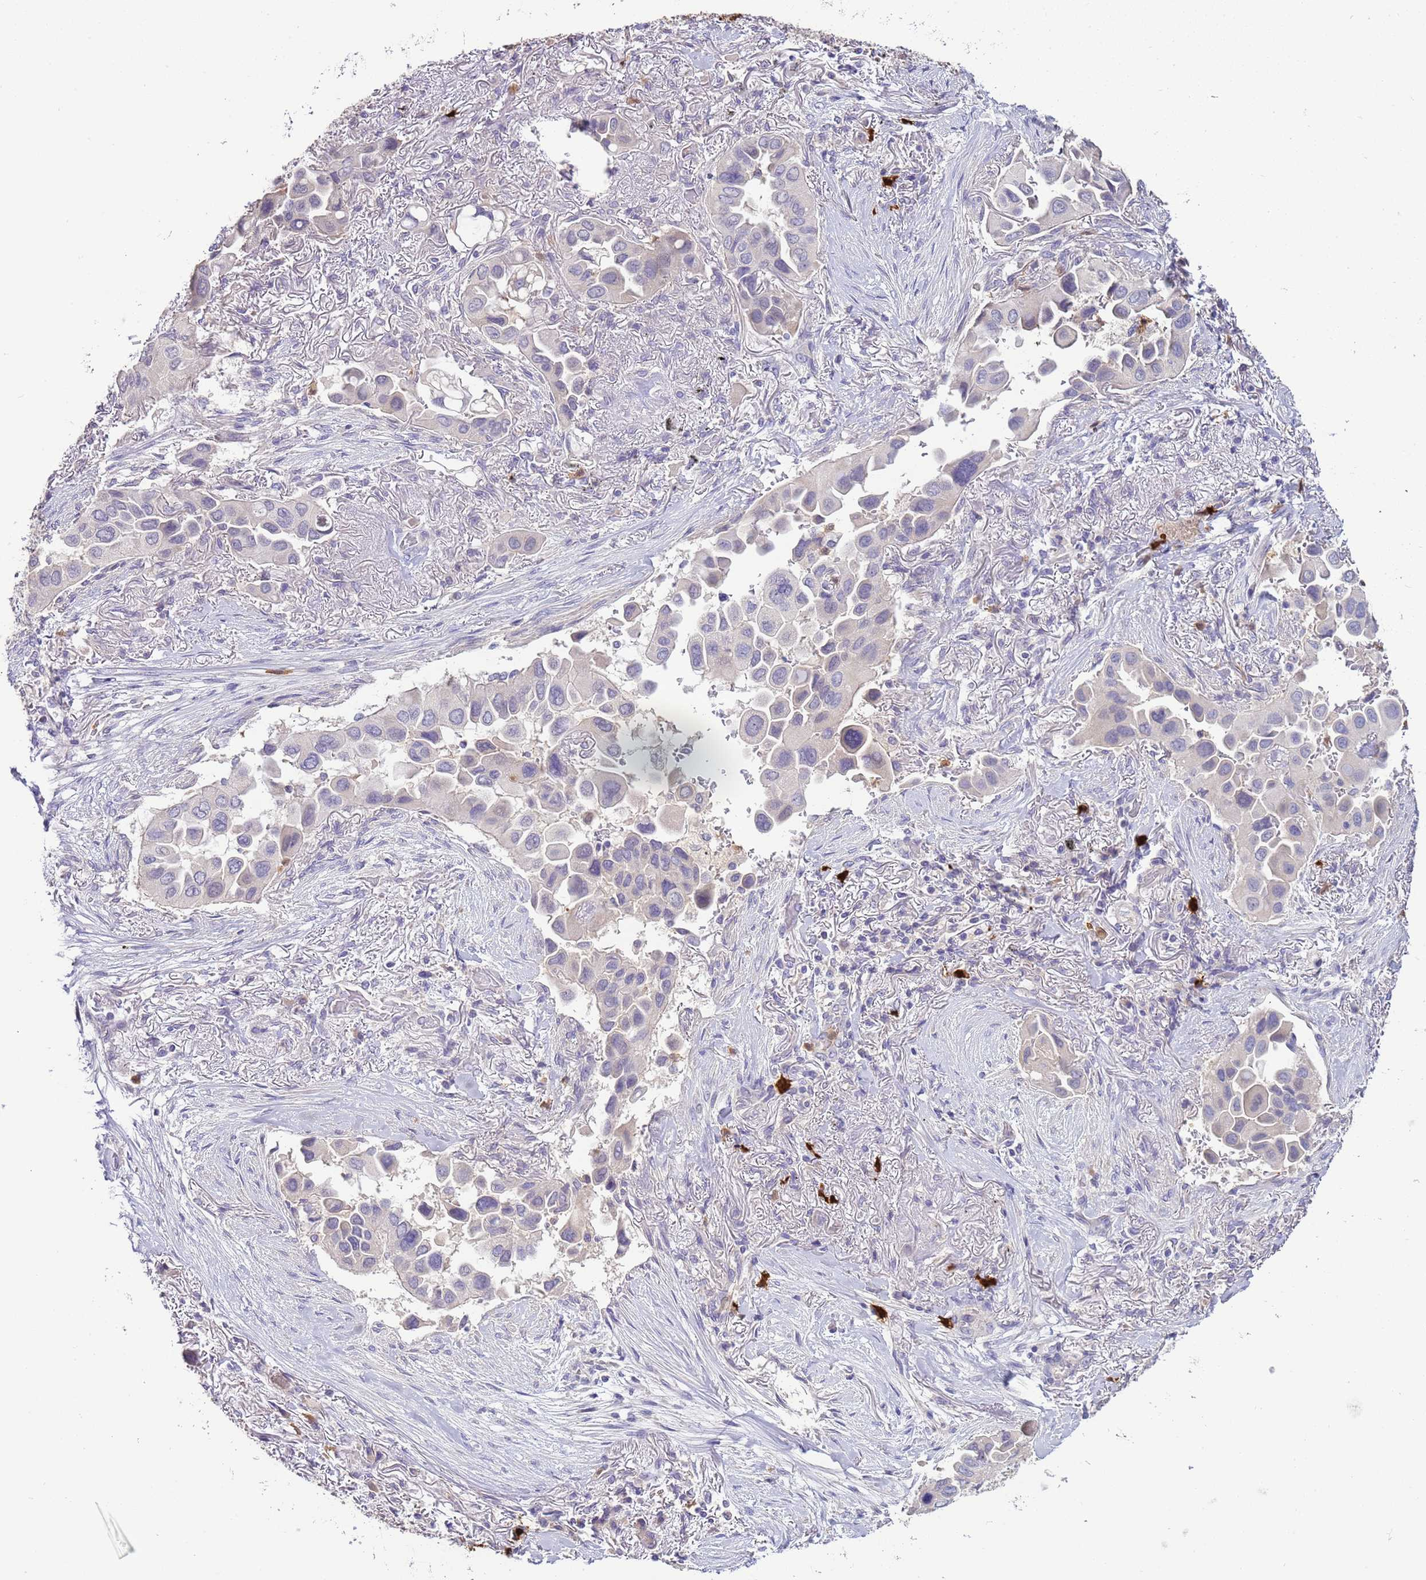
{"staining": {"intensity": "negative", "quantity": "none", "location": "none"}, "tissue": "lung cancer", "cell_type": "Tumor cells", "image_type": "cancer", "snomed": [{"axis": "morphology", "description": "Adenocarcinoma, NOS"}, {"axis": "topography", "description": "Lung"}], "caption": "This is an IHC micrograph of human adenocarcinoma (lung). There is no staining in tumor cells.", "gene": "IL2RG", "patient": {"sex": "female", "age": 76}}